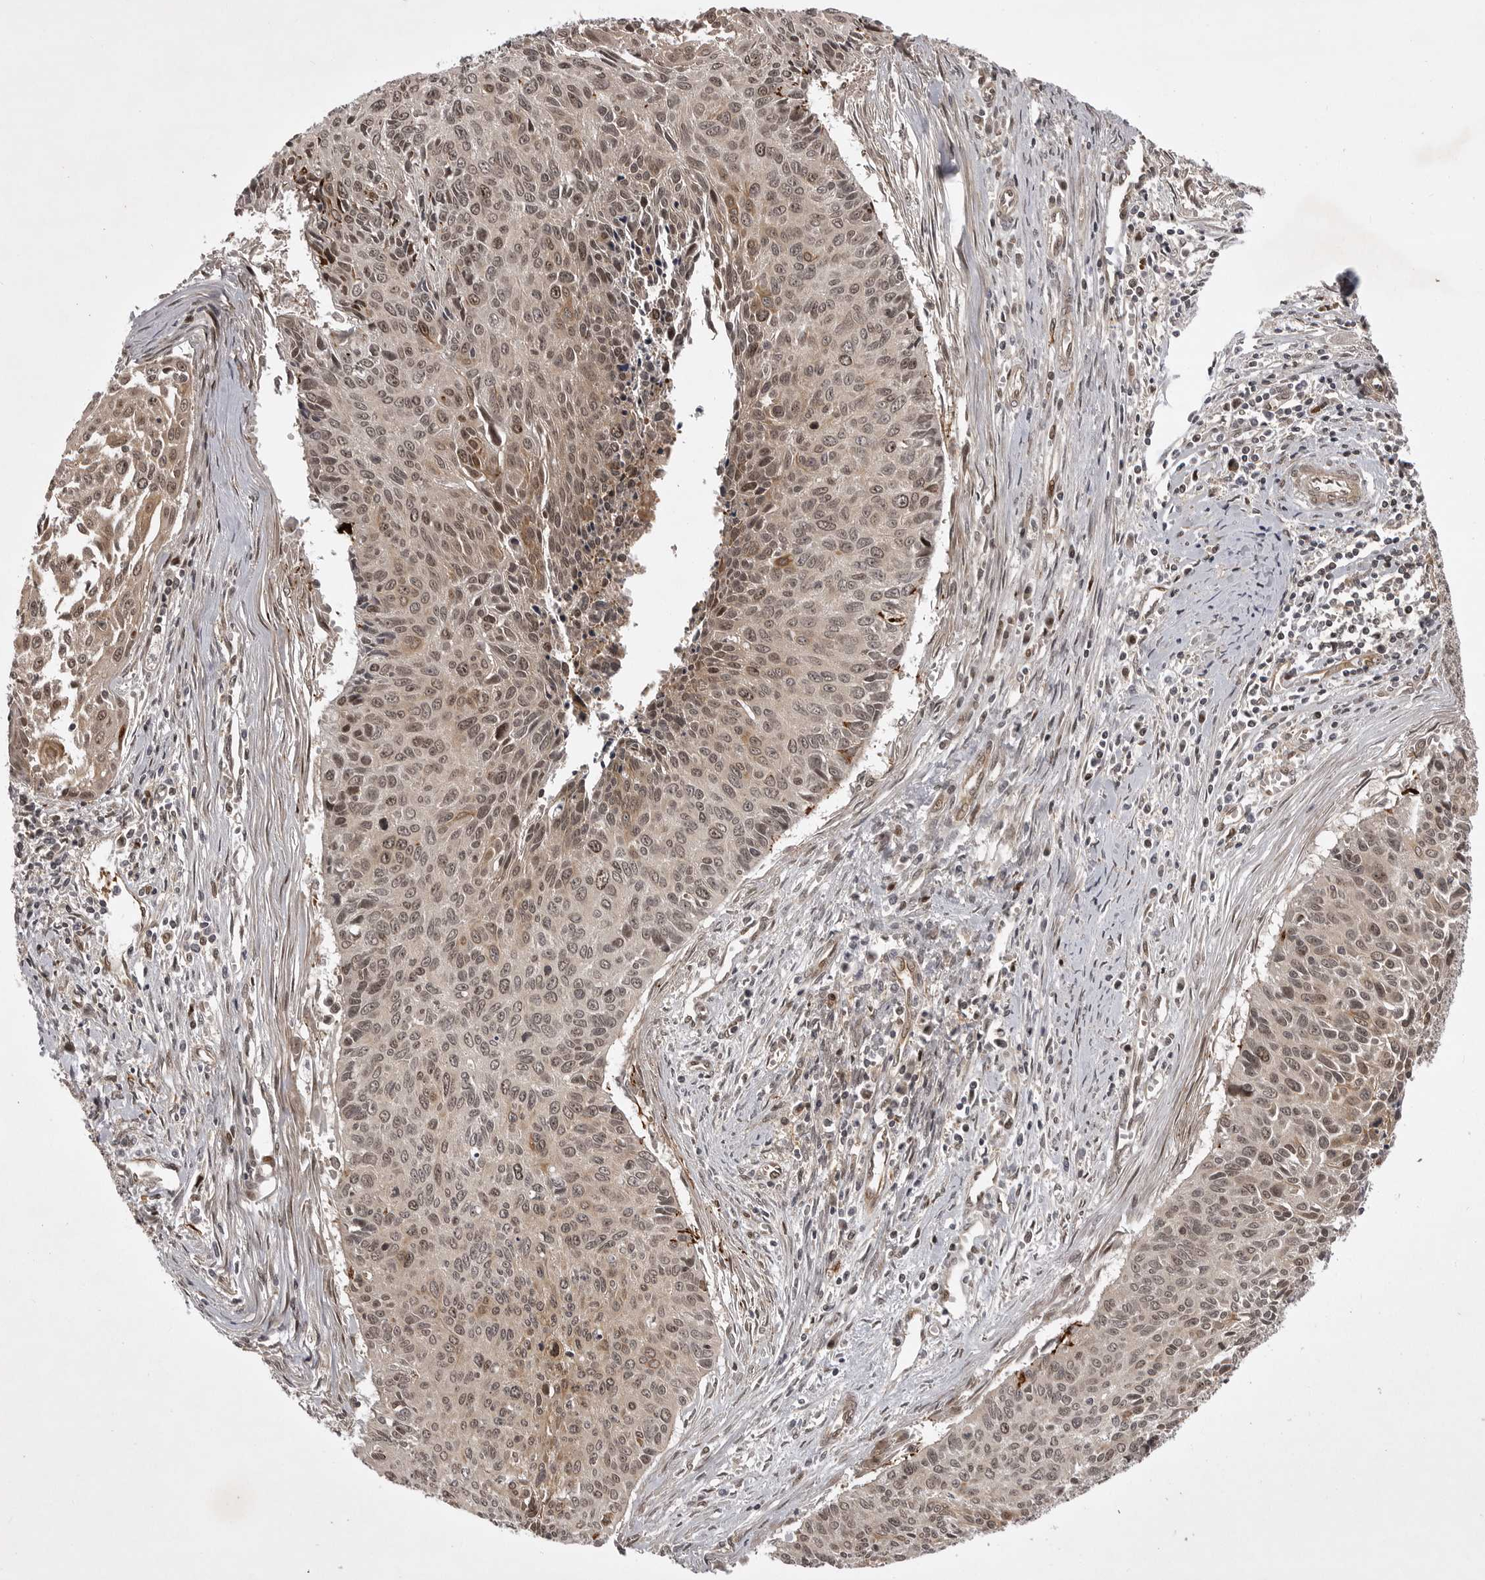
{"staining": {"intensity": "moderate", "quantity": ">75%", "location": "cytoplasmic/membranous,nuclear"}, "tissue": "cervical cancer", "cell_type": "Tumor cells", "image_type": "cancer", "snomed": [{"axis": "morphology", "description": "Squamous cell carcinoma, NOS"}, {"axis": "topography", "description": "Cervix"}], "caption": "Immunohistochemistry (IHC) image of neoplastic tissue: human cervical squamous cell carcinoma stained using immunohistochemistry (IHC) reveals medium levels of moderate protein expression localized specifically in the cytoplasmic/membranous and nuclear of tumor cells, appearing as a cytoplasmic/membranous and nuclear brown color.", "gene": "SNX16", "patient": {"sex": "female", "age": 55}}